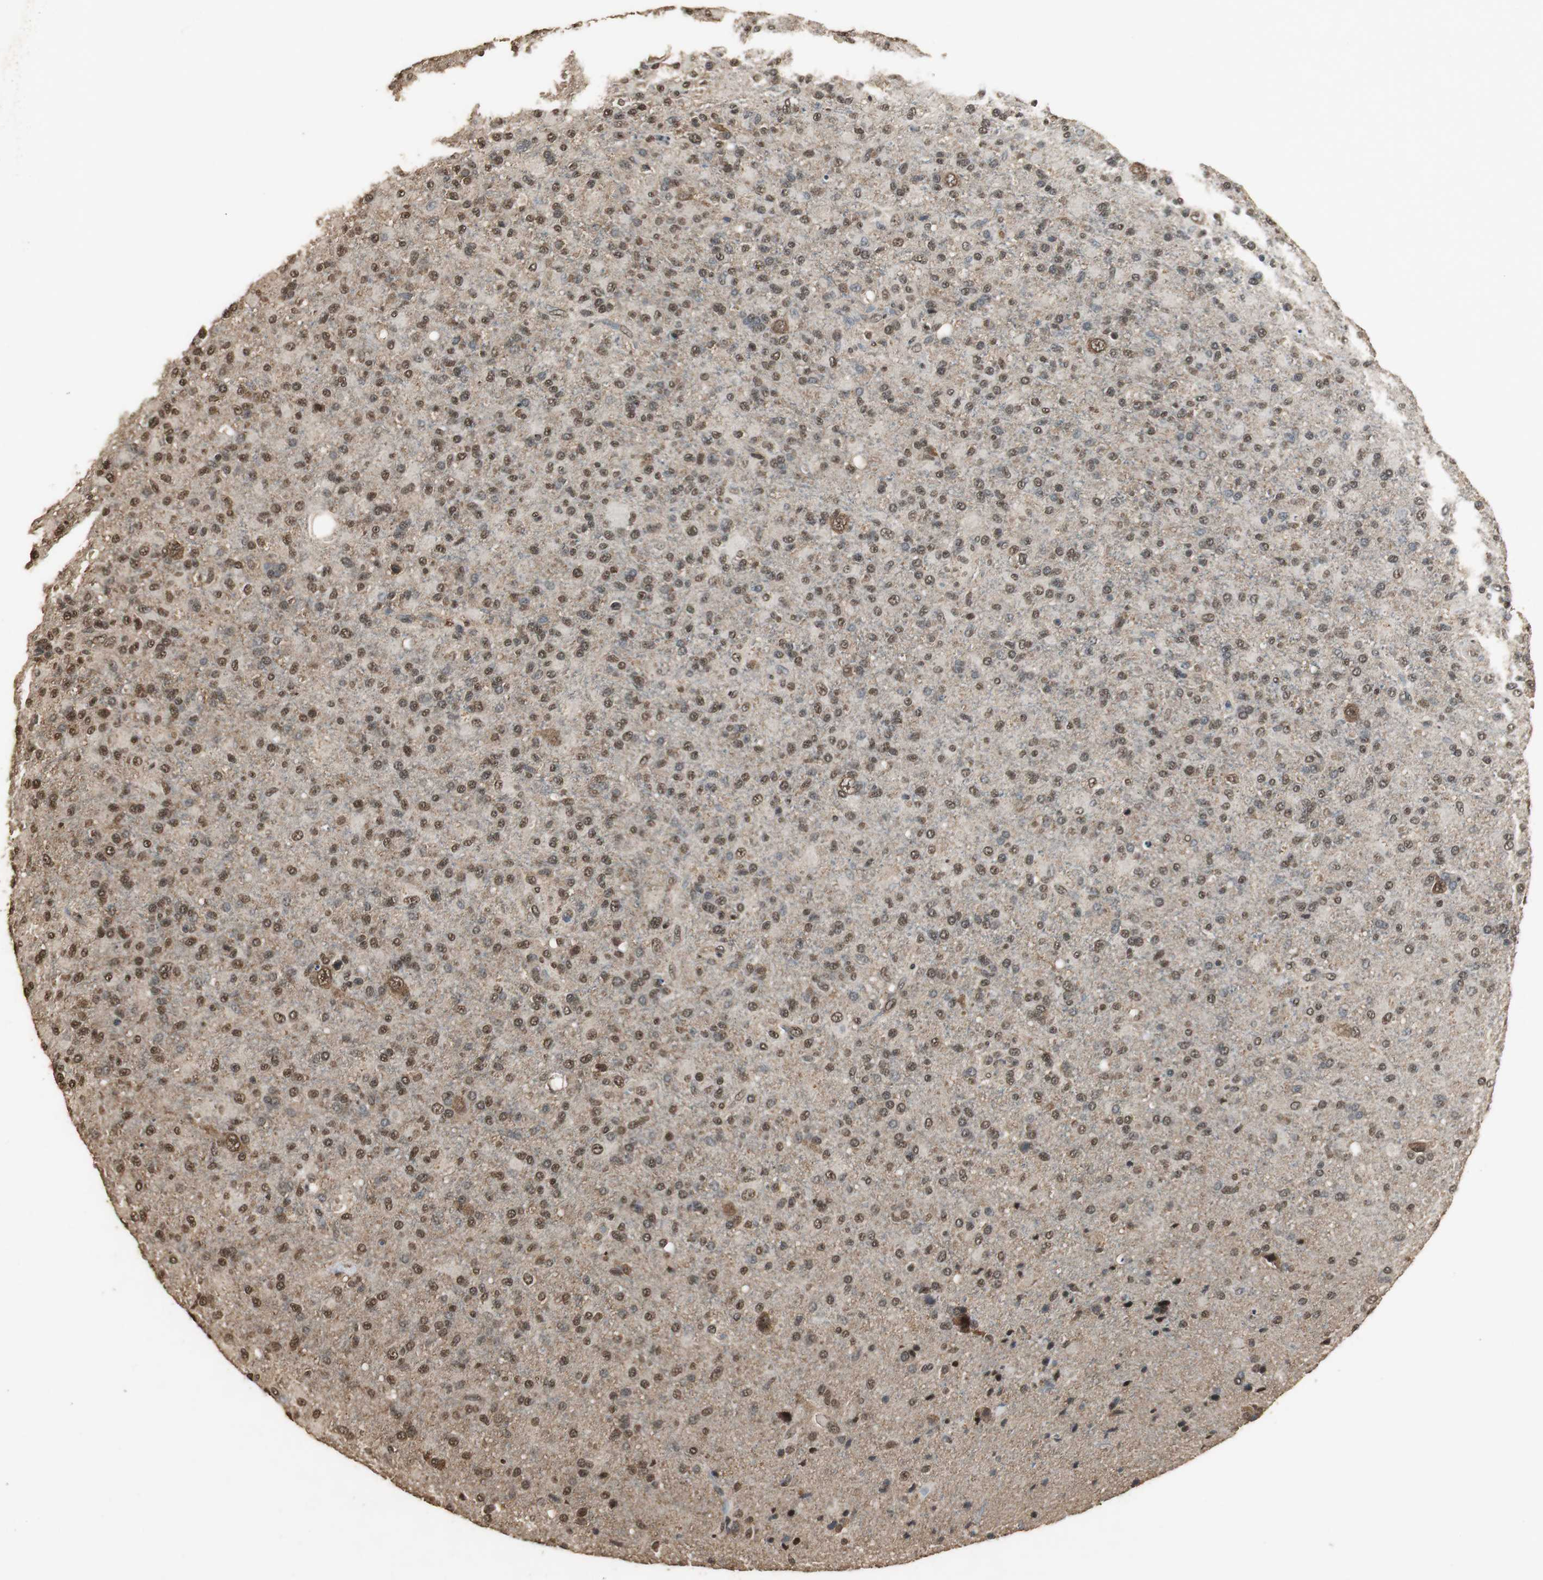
{"staining": {"intensity": "moderate", "quantity": ">75%", "location": "cytoplasmic/membranous,nuclear"}, "tissue": "glioma", "cell_type": "Tumor cells", "image_type": "cancer", "snomed": [{"axis": "morphology", "description": "Glioma, malignant, High grade"}, {"axis": "topography", "description": "Brain"}], "caption": "Glioma stained with a protein marker displays moderate staining in tumor cells.", "gene": "PPP1R13B", "patient": {"sex": "male", "age": 71}}